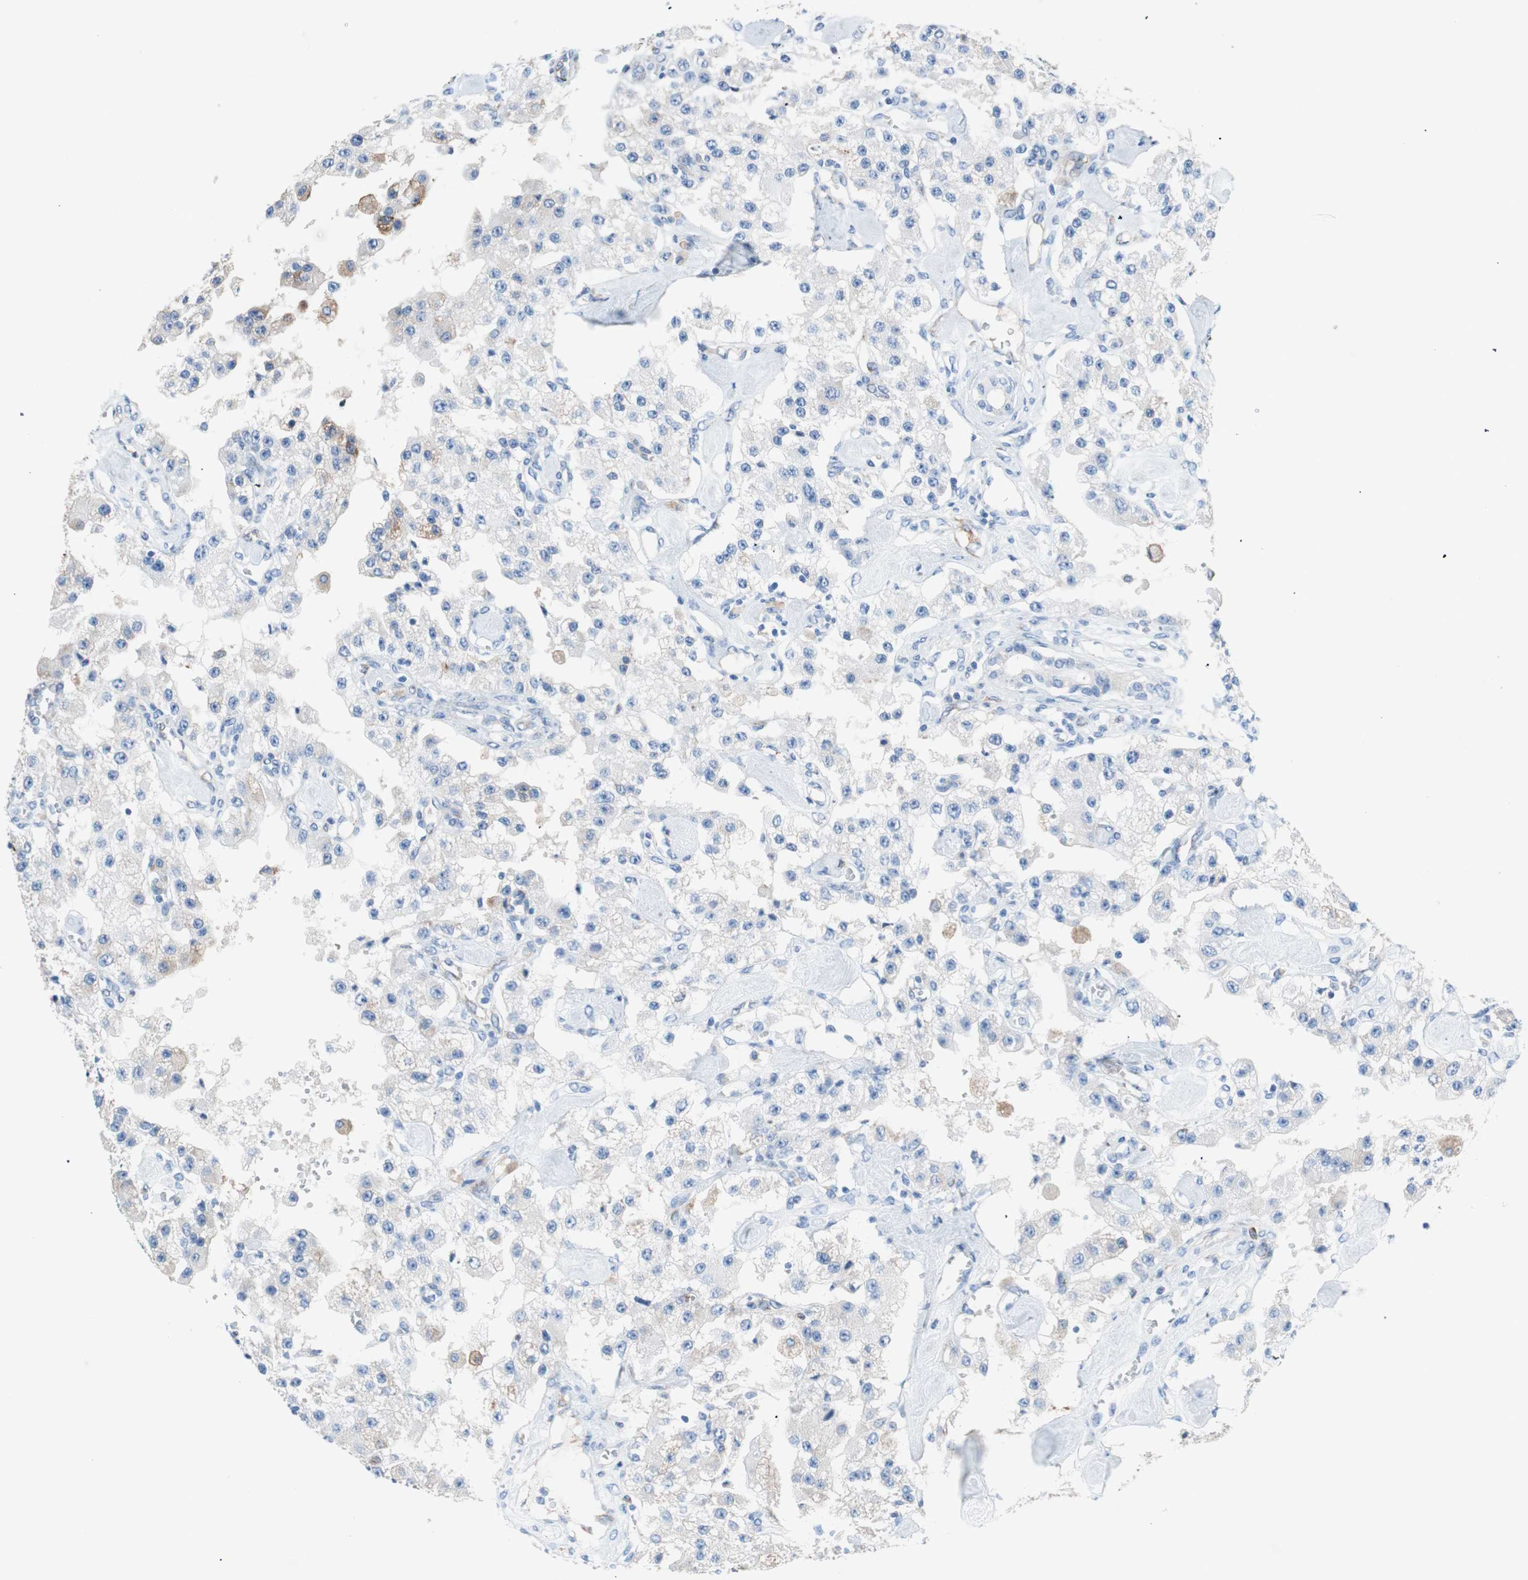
{"staining": {"intensity": "negative", "quantity": "none", "location": "none"}, "tissue": "carcinoid", "cell_type": "Tumor cells", "image_type": "cancer", "snomed": [{"axis": "morphology", "description": "Carcinoid, malignant, NOS"}, {"axis": "topography", "description": "Pancreas"}], "caption": "Tumor cells show no significant protein staining in carcinoid.", "gene": "GLUL", "patient": {"sex": "male", "age": 41}}